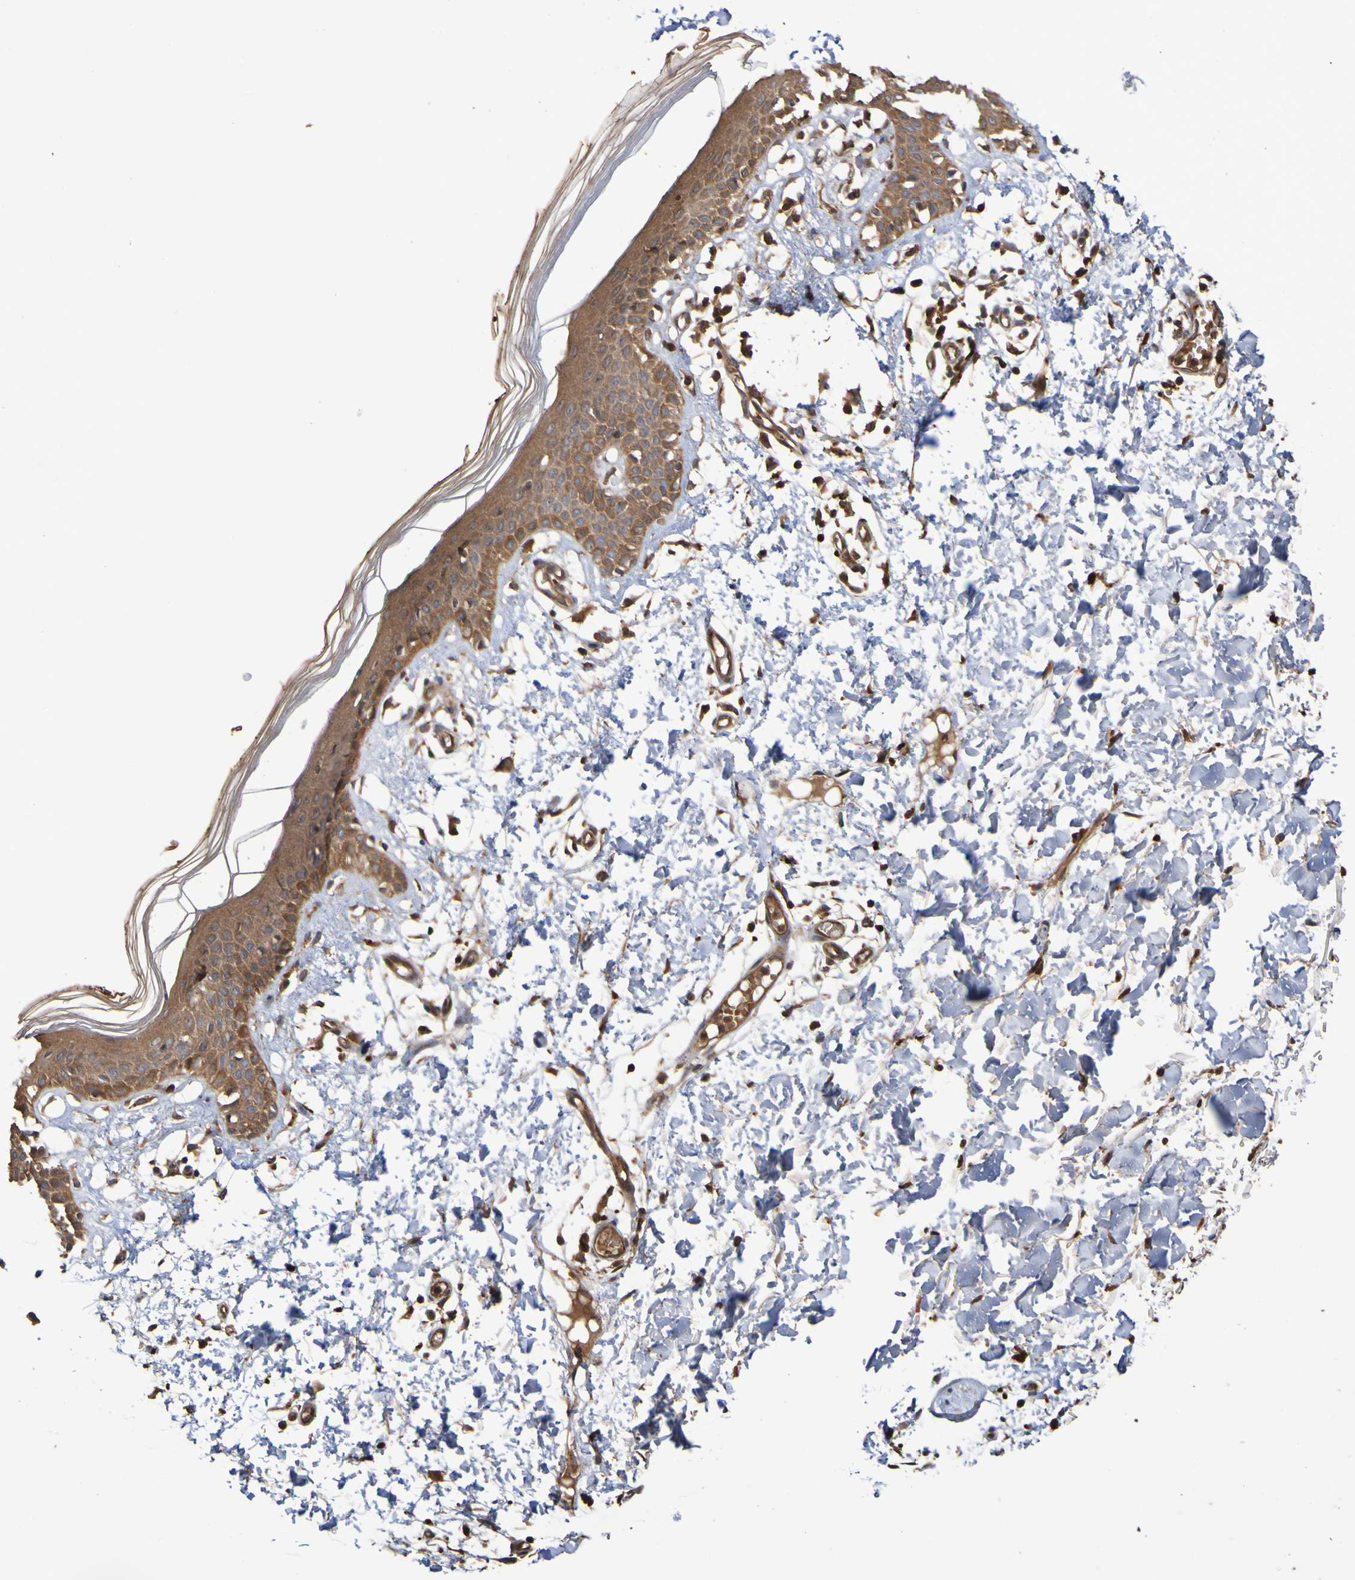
{"staining": {"intensity": "moderate", "quantity": ">75%", "location": "cytoplasmic/membranous"}, "tissue": "skin", "cell_type": "Fibroblasts", "image_type": "normal", "snomed": [{"axis": "morphology", "description": "Normal tissue, NOS"}, {"axis": "topography", "description": "Skin"}], "caption": "The photomicrograph exhibits a brown stain indicating the presence of a protein in the cytoplasmic/membranous of fibroblasts in skin. (DAB IHC with brightfield microscopy, high magnification).", "gene": "UCN", "patient": {"sex": "male", "age": 53}}